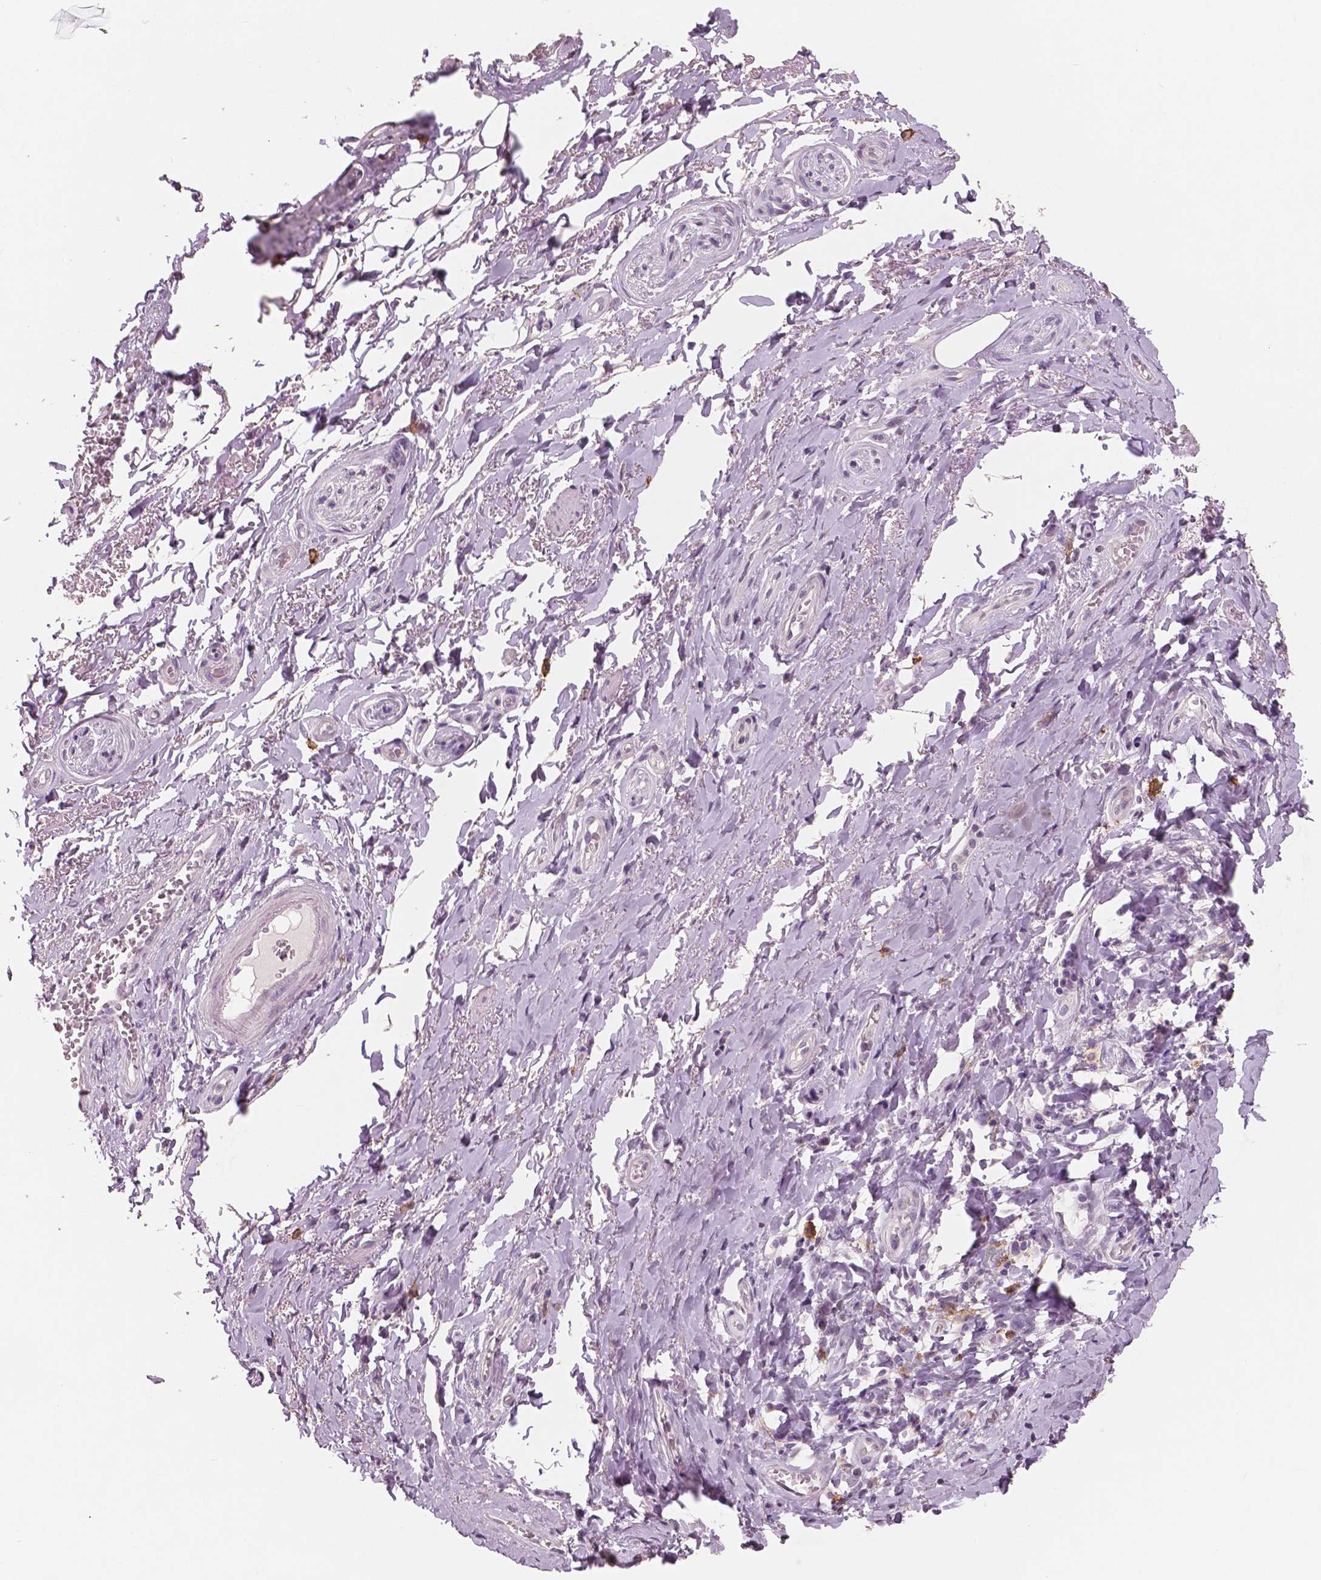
{"staining": {"intensity": "negative", "quantity": "none", "location": "none"}, "tissue": "adipose tissue", "cell_type": "Adipocytes", "image_type": "normal", "snomed": [{"axis": "morphology", "description": "Normal tissue, NOS"}, {"axis": "topography", "description": "Anal"}, {"axis": "topography", "description": "Peripheral nerve tissue"}], "caption": "This histopathology image is of benign adipose tissue stained with immunohistochemistry to label a protein in brown with the nuclei are counter-stained blue. There is no staining in adipocytes. Nuclei are stained in blue.", "gene": "KIT", "patient": {"sex": "male", "age": 53}}